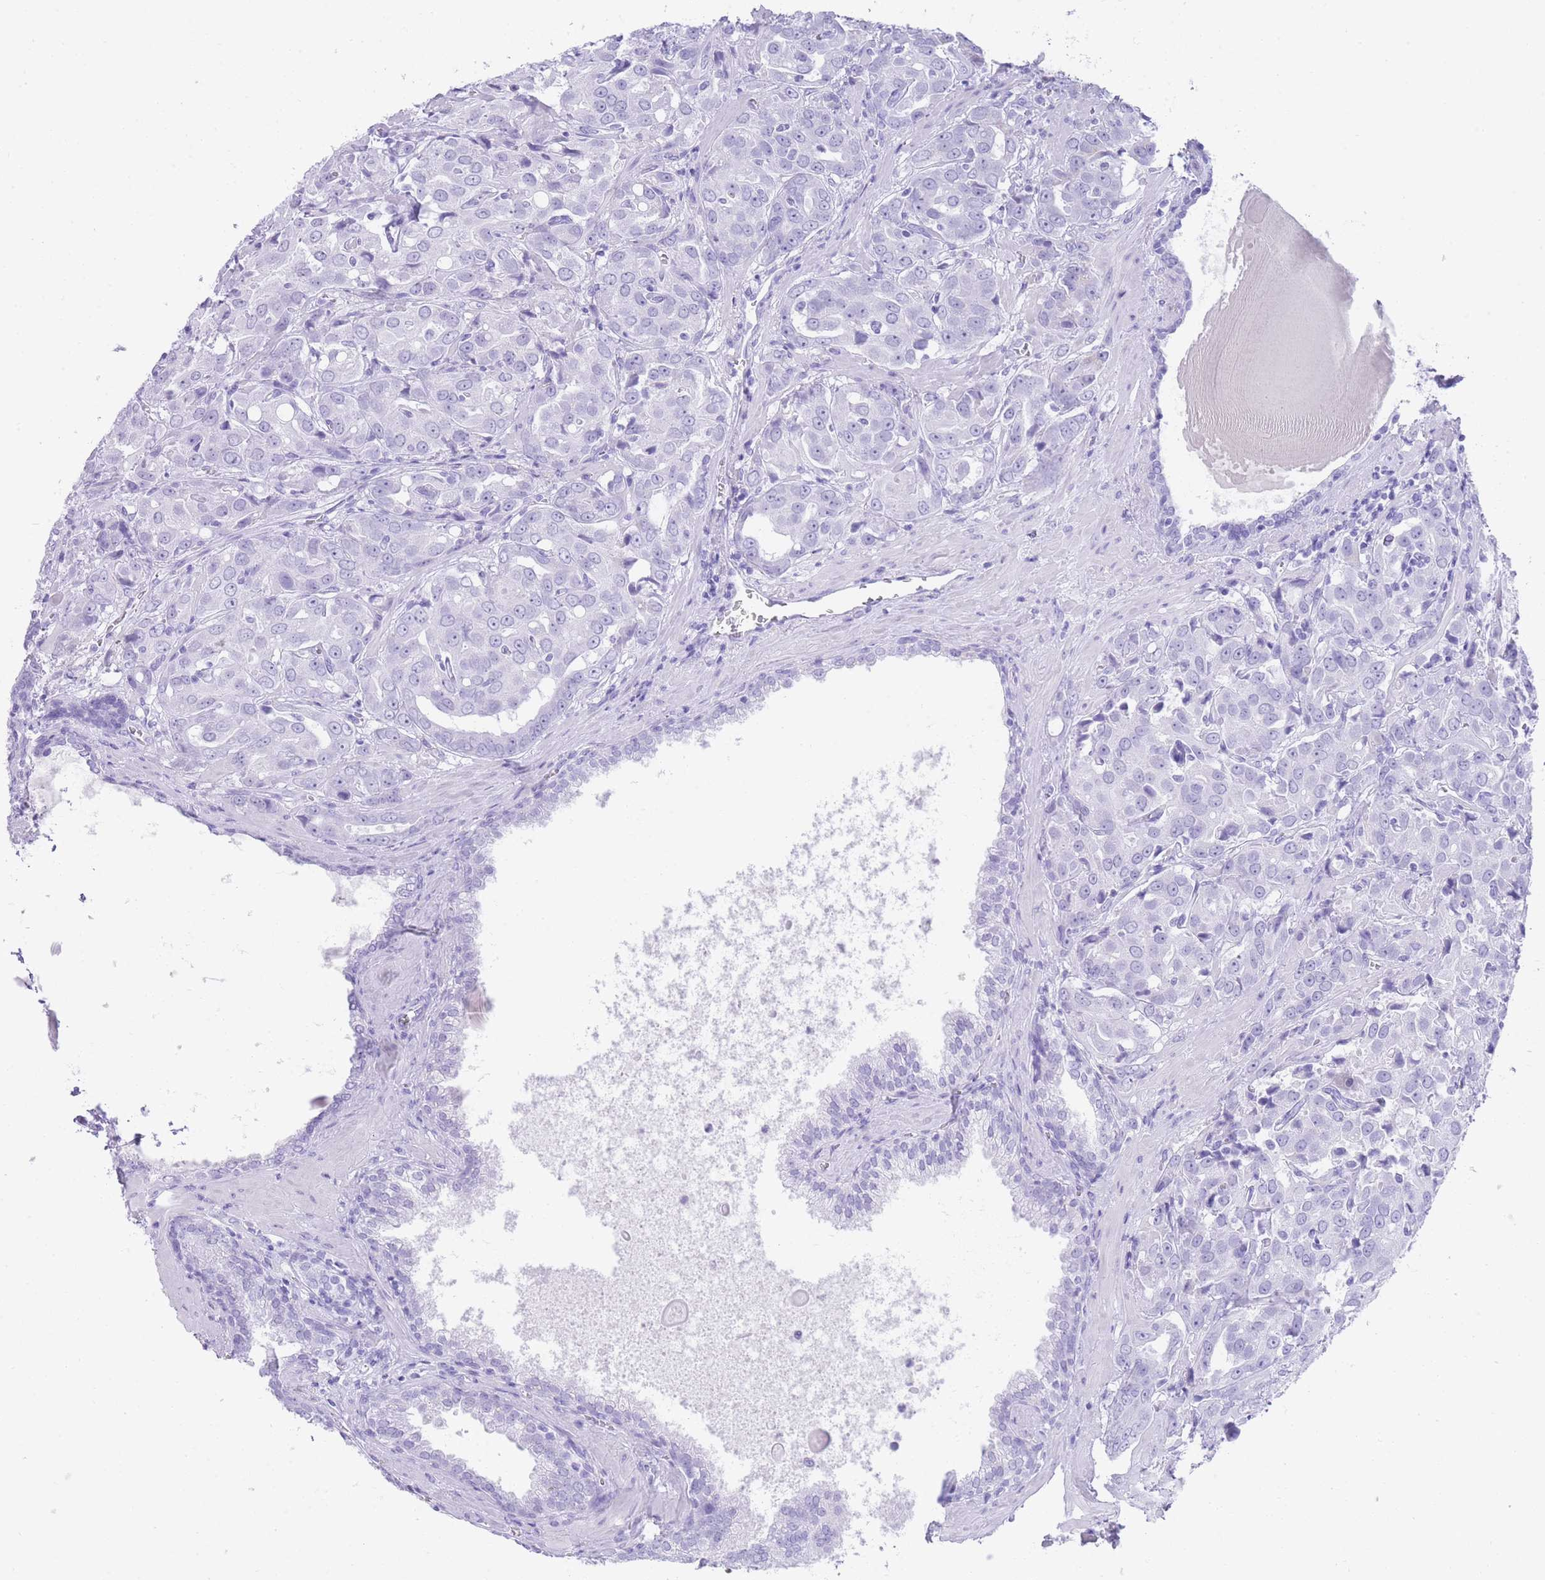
{"staining": {"intensity": "negative", "quantity": "none", "location": "none"}, "tissue": "prostate cancer", "cell_type": "Tumor cells", "image_type": "cancer", "snomed": [{"axis": "morphology", "description": "Adenocarcinoma, High grade"}, {"axis": "topography", "description": "Prostate"}], "caption": "IHC histopathology image of neoplastic tissue: human prostate cancer (adenocarcinoma (high-grade)) stained with DAB demonstrates no significant protein positivity in tumor cells.", "gene": "ELOA2", "patient": {"sex": "male", "age": 68}}